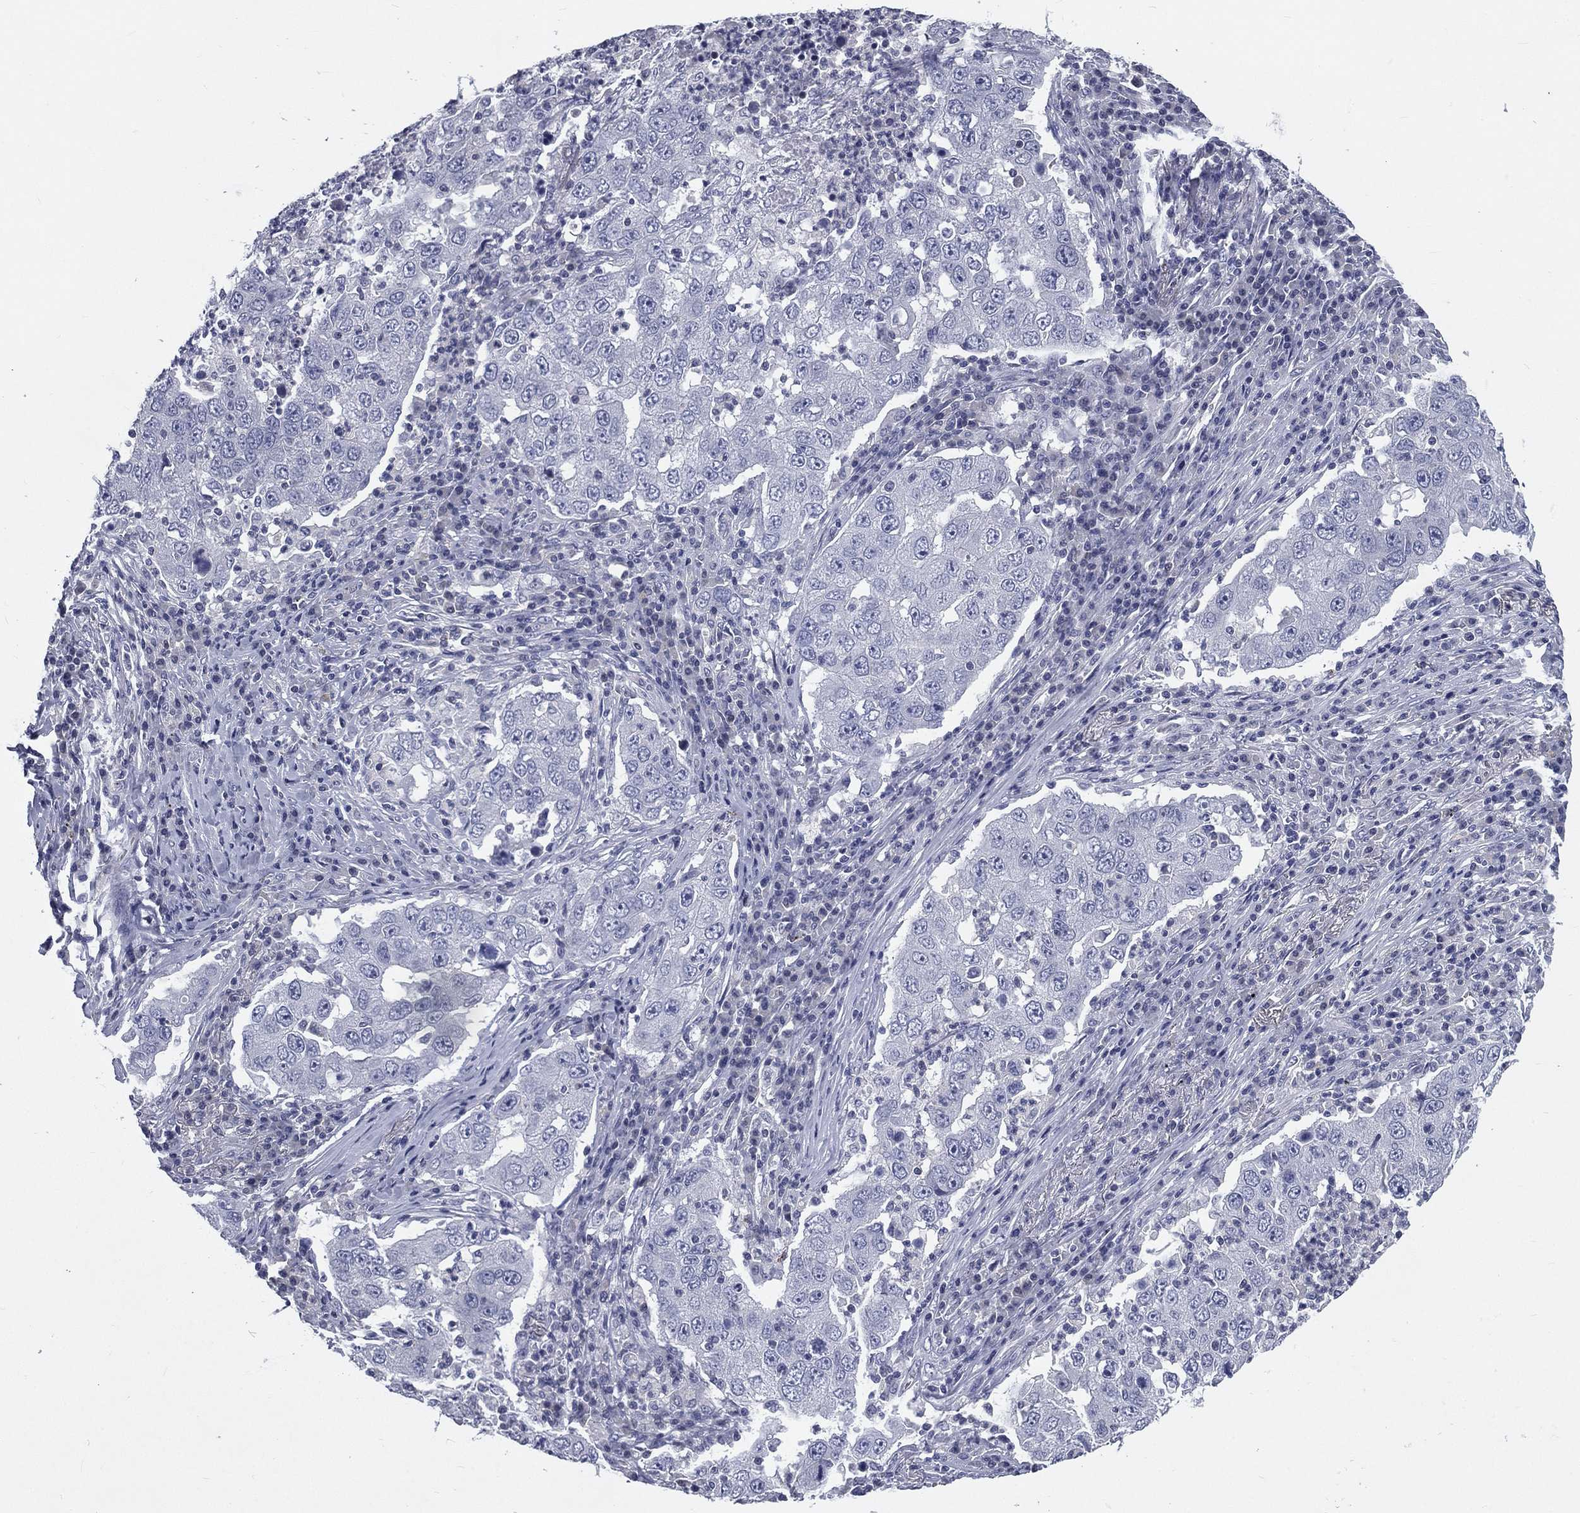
{"staining": {"intensity": "negative", "quantity": "none", "location": "none"}, "tissue": "lung cancer", "cell_type": "Tumor cells", "image_type": "cancer", "snomed": [{"axis": "morphology", "description": "Adenocarcinoma, NOS"}, {"axis": "topography", "description": "Lung"}], "caption": "This is an IHC micrograph of human lung cancer. There is no expression in tumor cells.", "gene": "IFT27", "patient": {"sex": "male", "age": 73}}